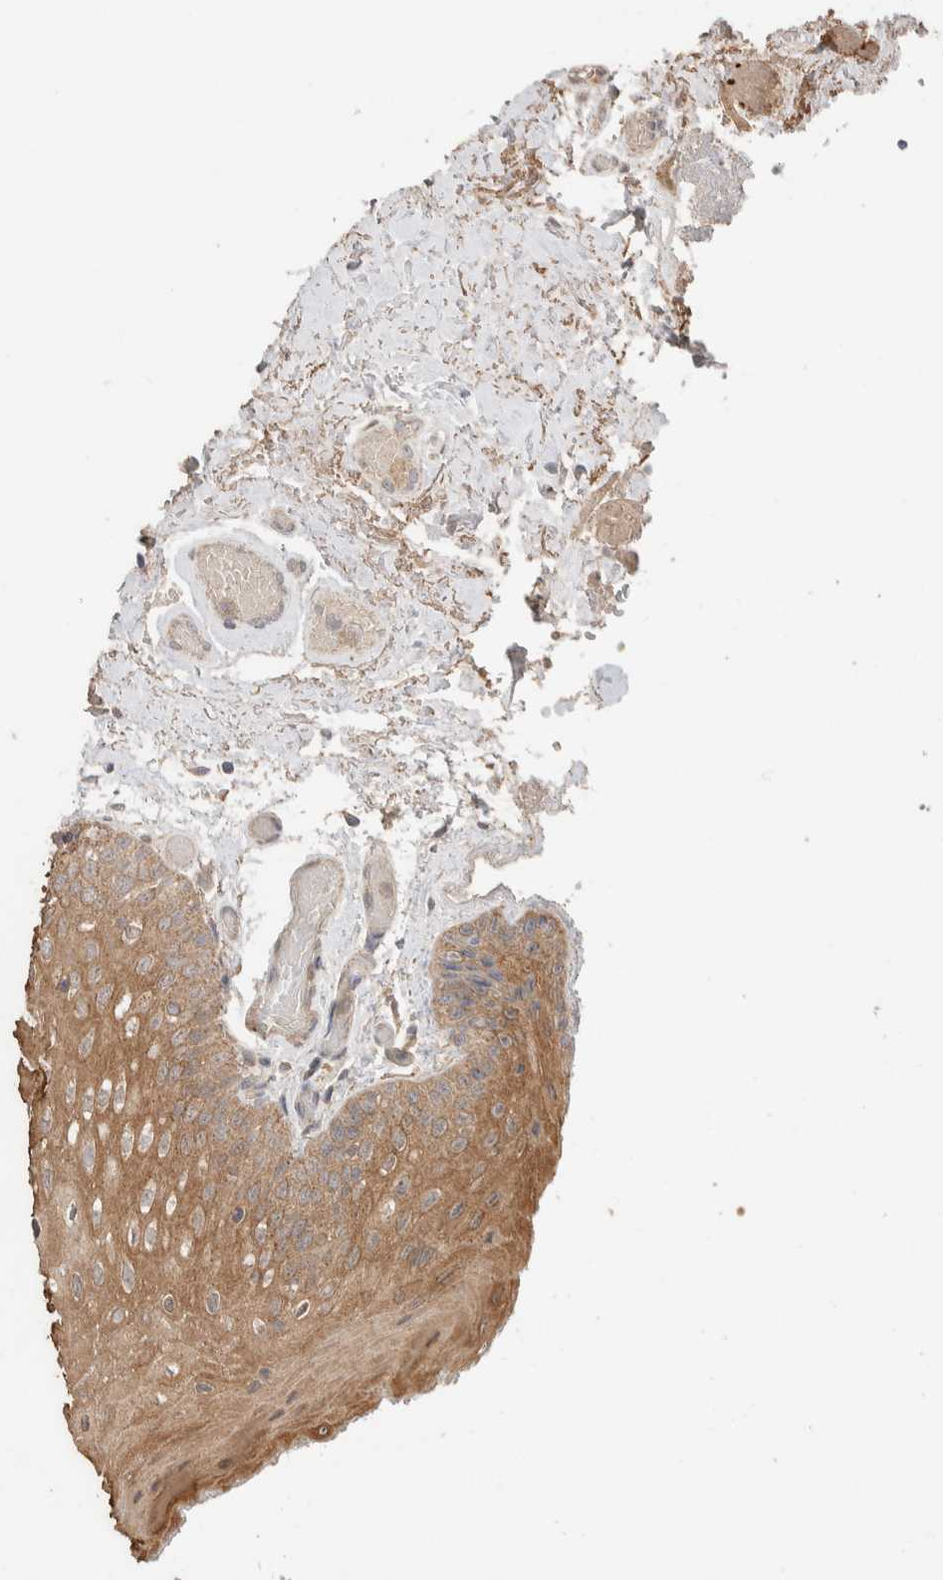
{"staining": {"intensity": "moderate", "quantity": ">75%", "location": "cytoplasmic/membranous"}, "tissue": "oral mucosa", "cell_type": "Squamous epithelial cells", "image_type": "normal", "snomed": [{"axis": "morphology", "description": "Normal tissue, NOS"}, {"axis": "morphology", "description": "Squamous cell carcinoma, NOS"}, {"axis": "topography", "description": "Oral tissue"}, {"axis": "topography", "description": "Head-Neck"}], "caption": "Immunohistochemical staining of benign human oral mucosa exhibits medium levels of moderate cytoplasmic/membranous staining in approximately >75% of squamous epithelial cells. The protein is shown in brown color, while the nuclei are stained blue.", "gene": "KCNJ5", "patient": {"sex": "male", "age": 71}}